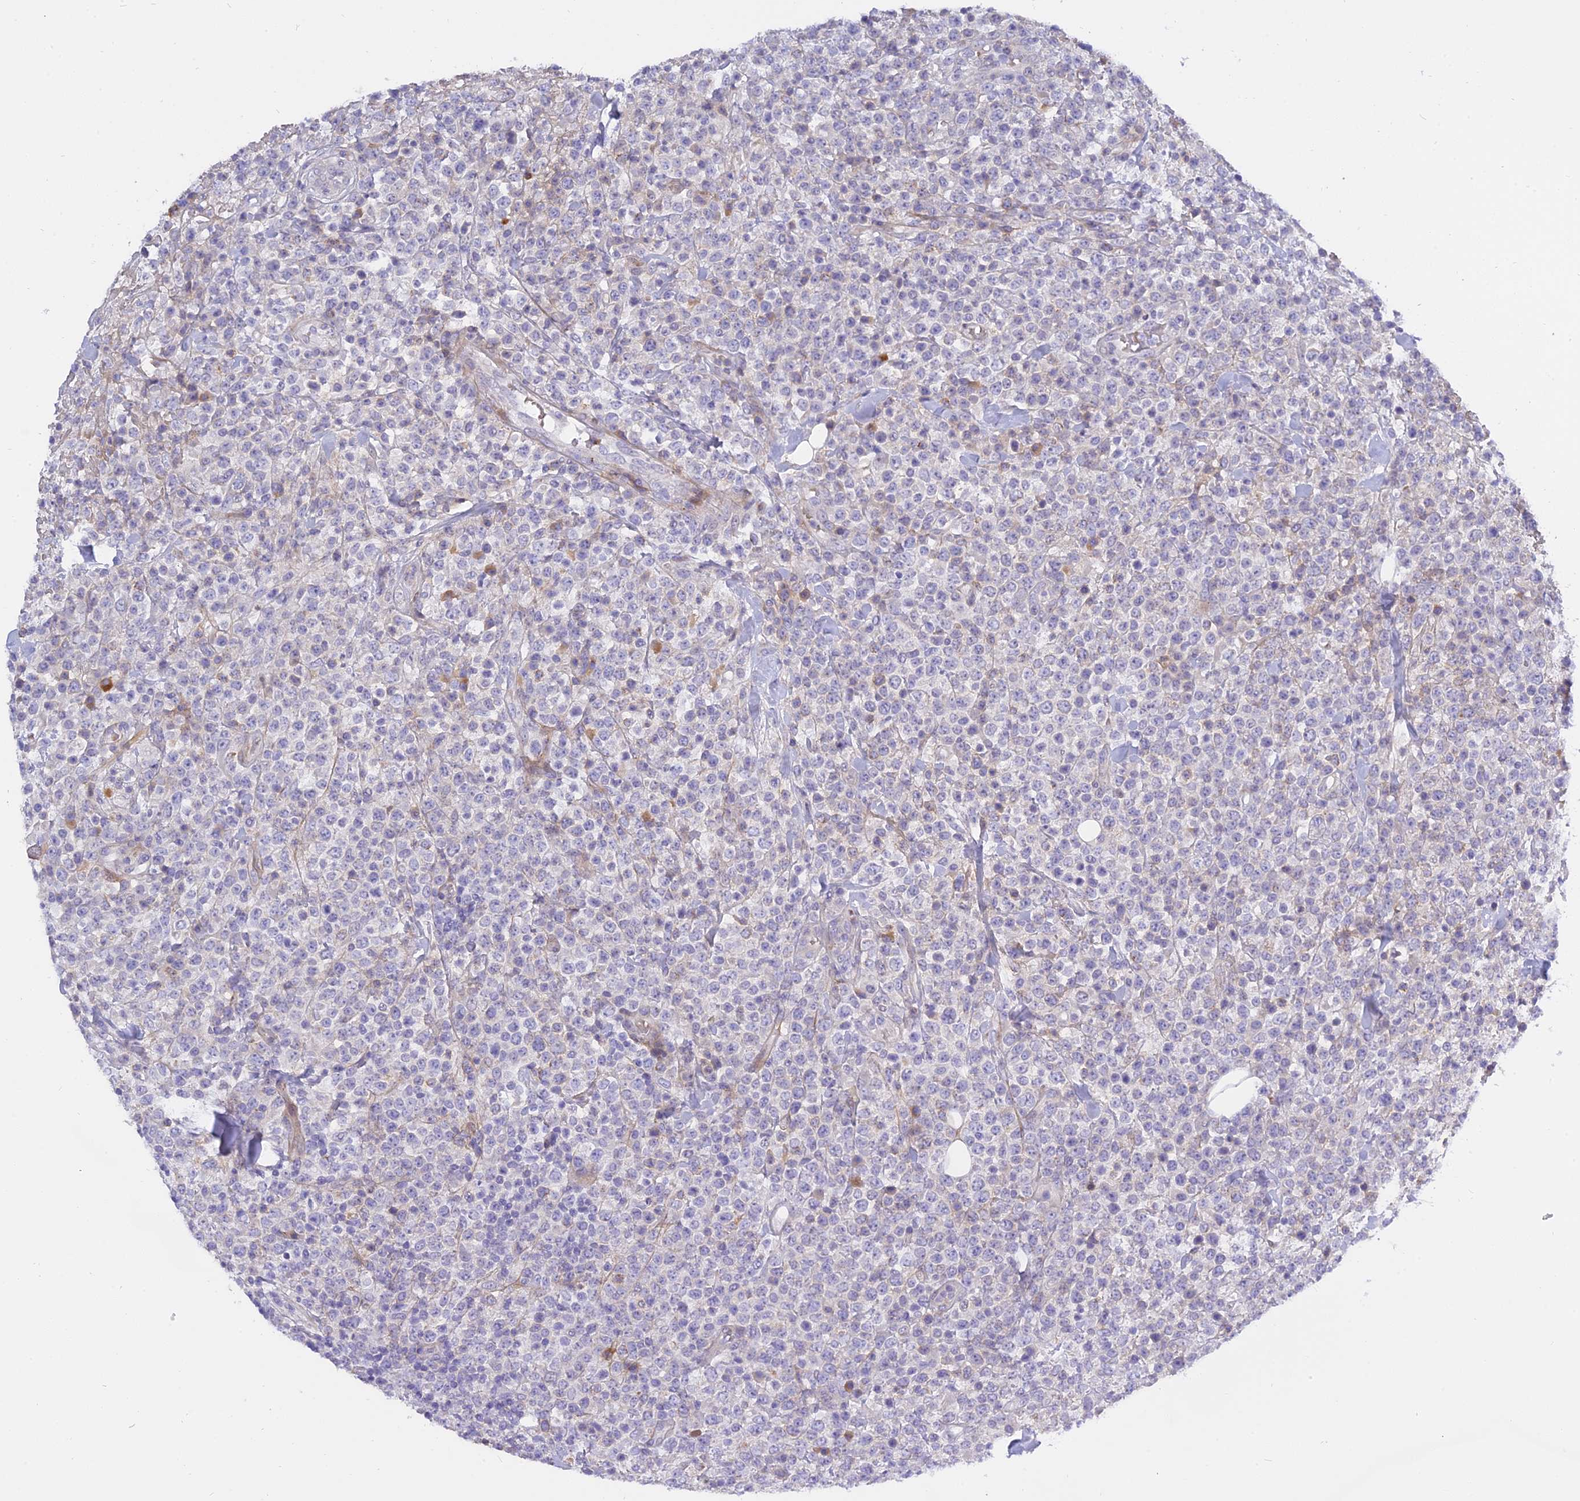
{"staining": {"intensity": "negative", "quantity": "none", "location": "none"}, "tissue": "lymphoma", "cell_type": "Tumor cells", "image_type": "cancer", "snomed": [{"axis": "morphology", "description": "Malignant lymphoma, non-Hodgkin's type, High grade"}, {"axis": "topography", "description": "Colon"}], "caption": "Tumor cells are negative for protein expression in human lymphoma.", "gene": "MBD3L1", "patient": {"sex": "female", "age": 53}}